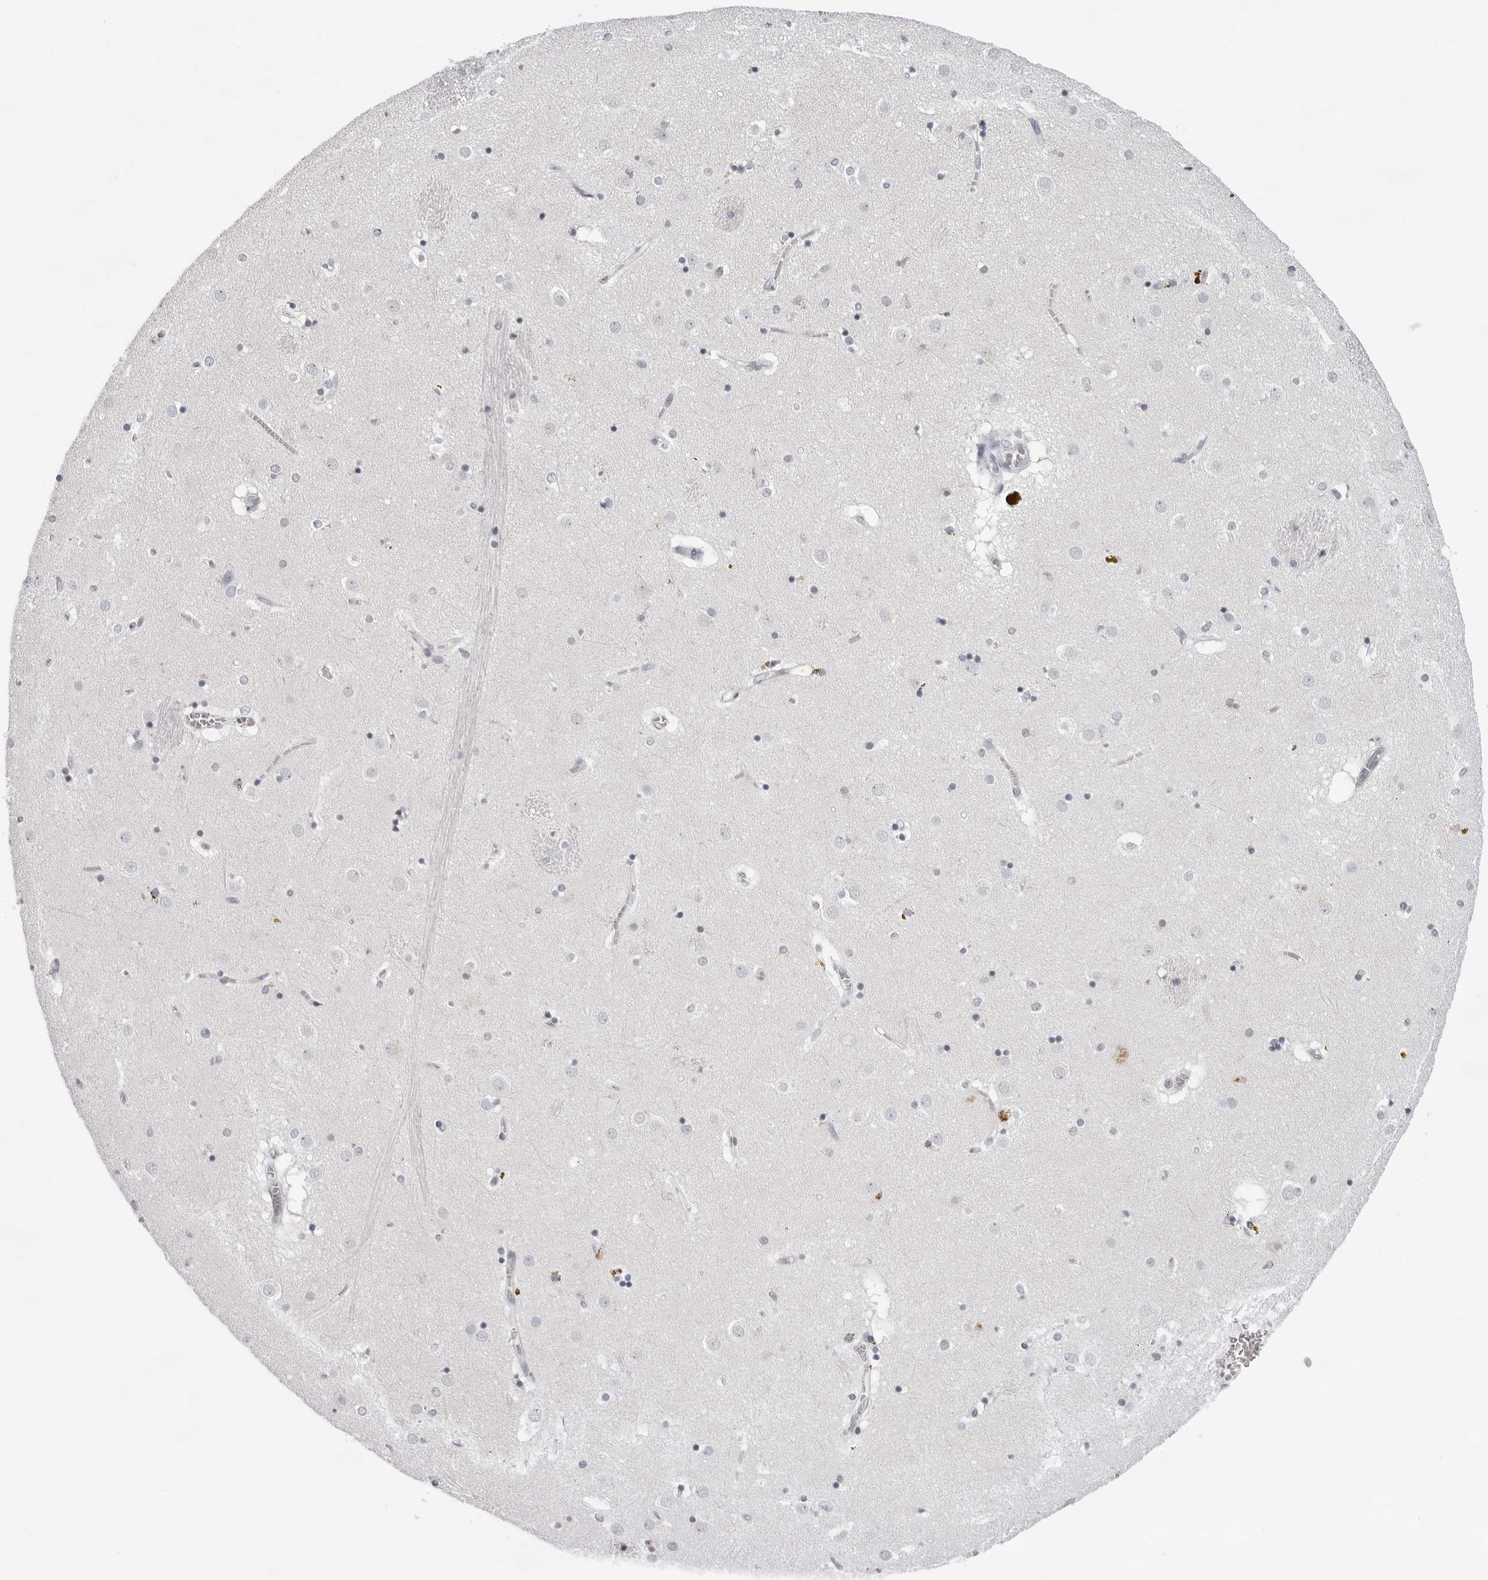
{"staining": {"intensity": "negative", "quantity": "none", "location": "none"}, "tissue": "caudate", "cell_type": "Glial cells", "image_type": "normal", "snomed": [{"axis": "morphology", "description": "Normal tissue, NOS"}, {"axis": "topography", "description": "Lateral ventricle wall"}], "caption": "DAB (3,3'-diaminobenzidine) immunohistochemical staining of benign caudate reveals no significant staining in glial cells. Brightfield microscopy of immunohistochemistry stained with DAB (brown) and hematoxylin (blue), captured at high magnification.", "gene": "CCDC28B", "patient": {"sex": "male", "age": 70}}